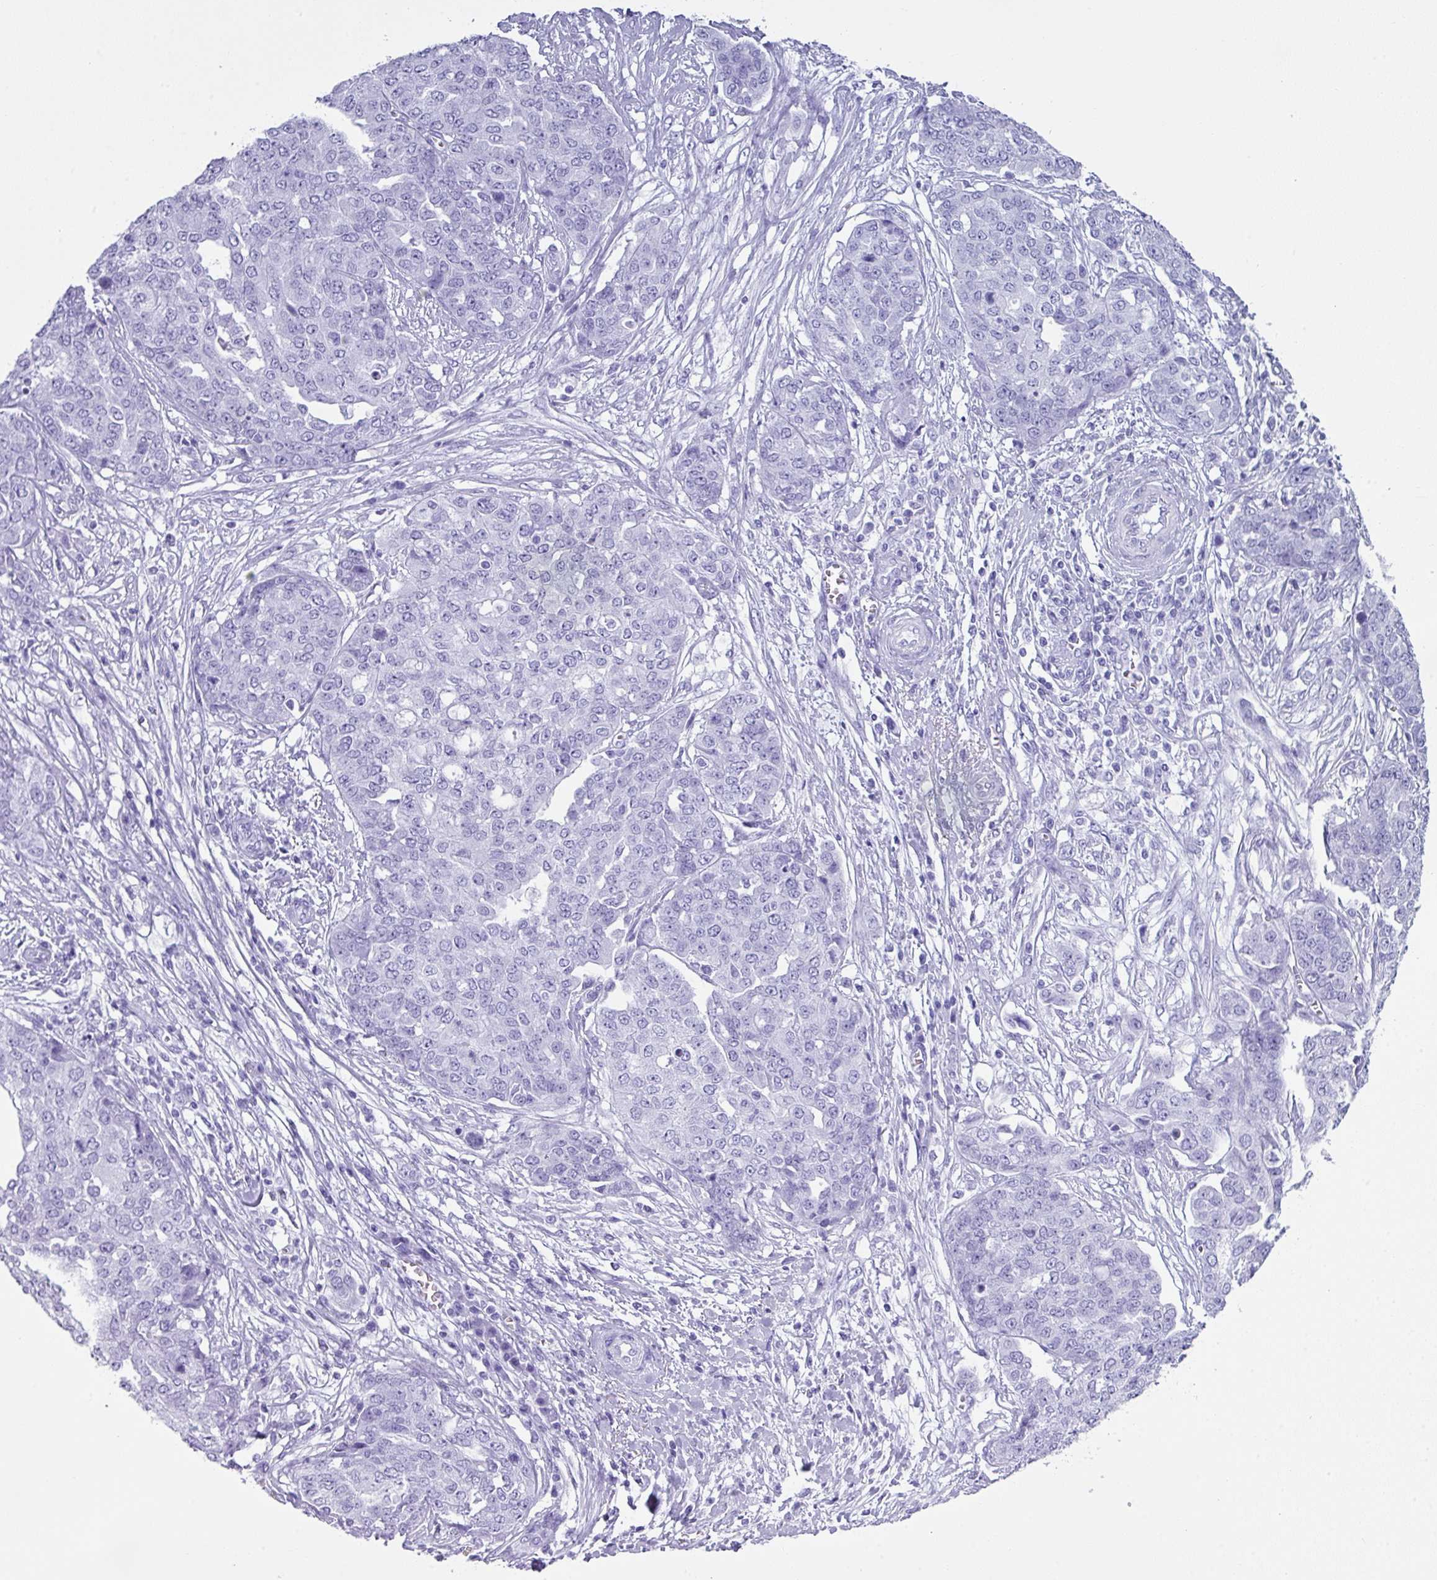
{"staining": {"intensity": "negative", "quantity": "none", "location": "none"}, "tissue": "ovarian cancer", "cell_type": "Tumor cells", "image_type": "cancer", "snomed": [{"axis": "morphology", "description": "Cystadenocarcinoma, serous, NOS"}, {"axis": "topography", "description": "Soft tissue"}, {"axis": "topography", "description": "Ovary"}], "caption": "The histopathology image demonstrates no staining of tumor cells in ovarian serous cystadenocarcinoma.", "gene": "PALS2", "patient": {"sex": "female", "age": 57}}